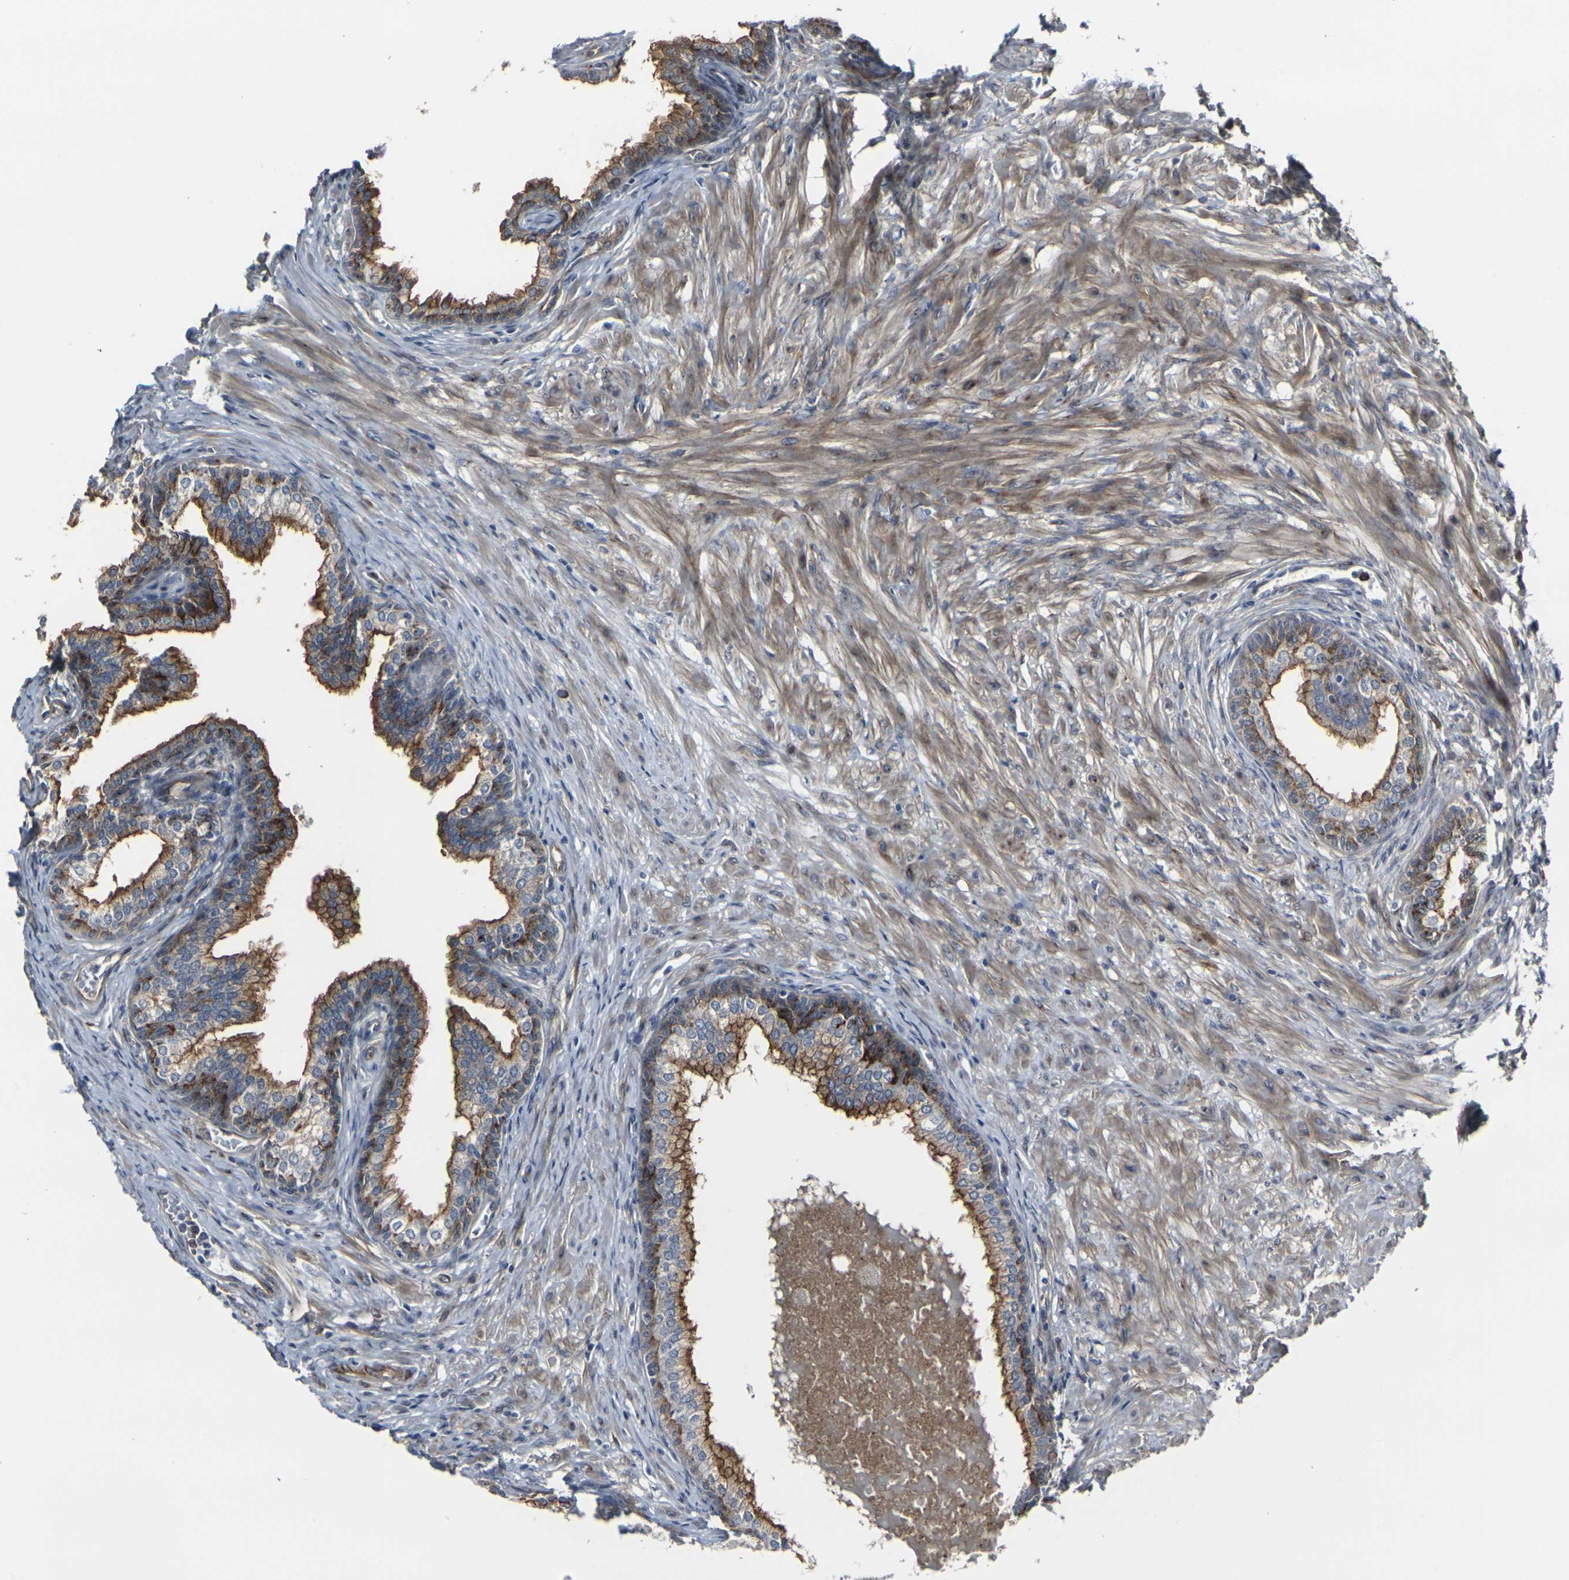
{"staining": {"intensity": "strong", "quantity": ">75%", "location": "cytoplasmic/membranous"}, "tissue": "prostate", "cell_type": "Glandular cells", "image_type": "normal", "snomed": [{"axis": "morphology", "description": "Normal tissue, NOS"}, {"axis": "morphology", "description": "Urothelial carcinoma, Low grade"}, {"axis": "topography", "description": "Urinary bladder"}, {"axis": "topography", "description": "Prostate"}], "caption": "IHC photomicrograph of benign prostate: human prostate stained using immunohistochemistry reveals high levels of strong protein expression localized specifically in the cytoplasmic/membranous of glandular cells, appearing as a cytoplasmic/membranous brown color.", "gene": "MYOF", "patient": {"sex": "male", "age": 60}}